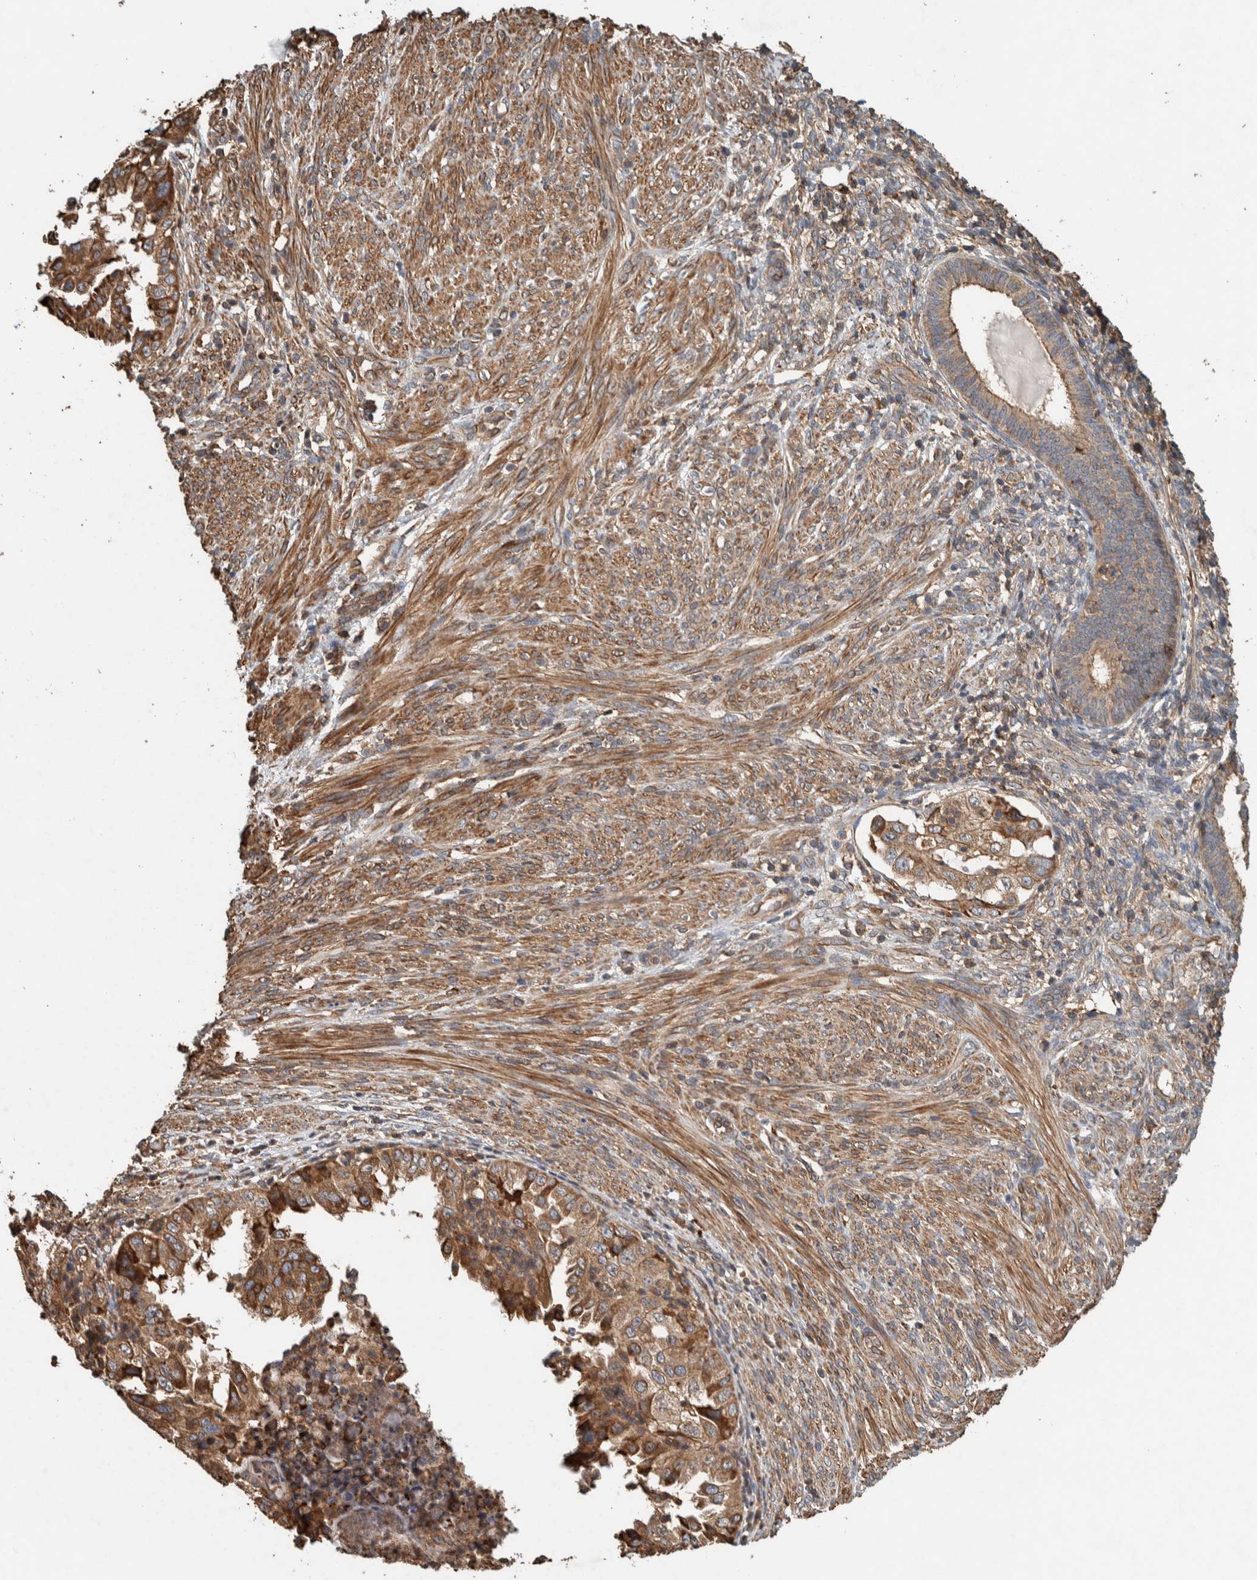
{"staining": {"intensity": "moderate", "quantity": ">75%", "location": "cytoplasmic/membranous"}, "tissue": "endometrial cancer", "cell_type": "Tumor cells", "image_type": "cancer", "snomed": [{"axis": "morphology", "description": "Adenocarcinoma, NOS"}, {"axis": "topography", "description": "Endometrium"}], "caption": "This micrograph reveals immunohistochemistry (IHC) staining of endometrial cancer (adenocarcinoma), with medium moderate cytoplasmic/membranous positivity in approximately >75% of tumor cells.", "gene": "PLA2G3", "patient": {"sex": "female", "age": 85}}